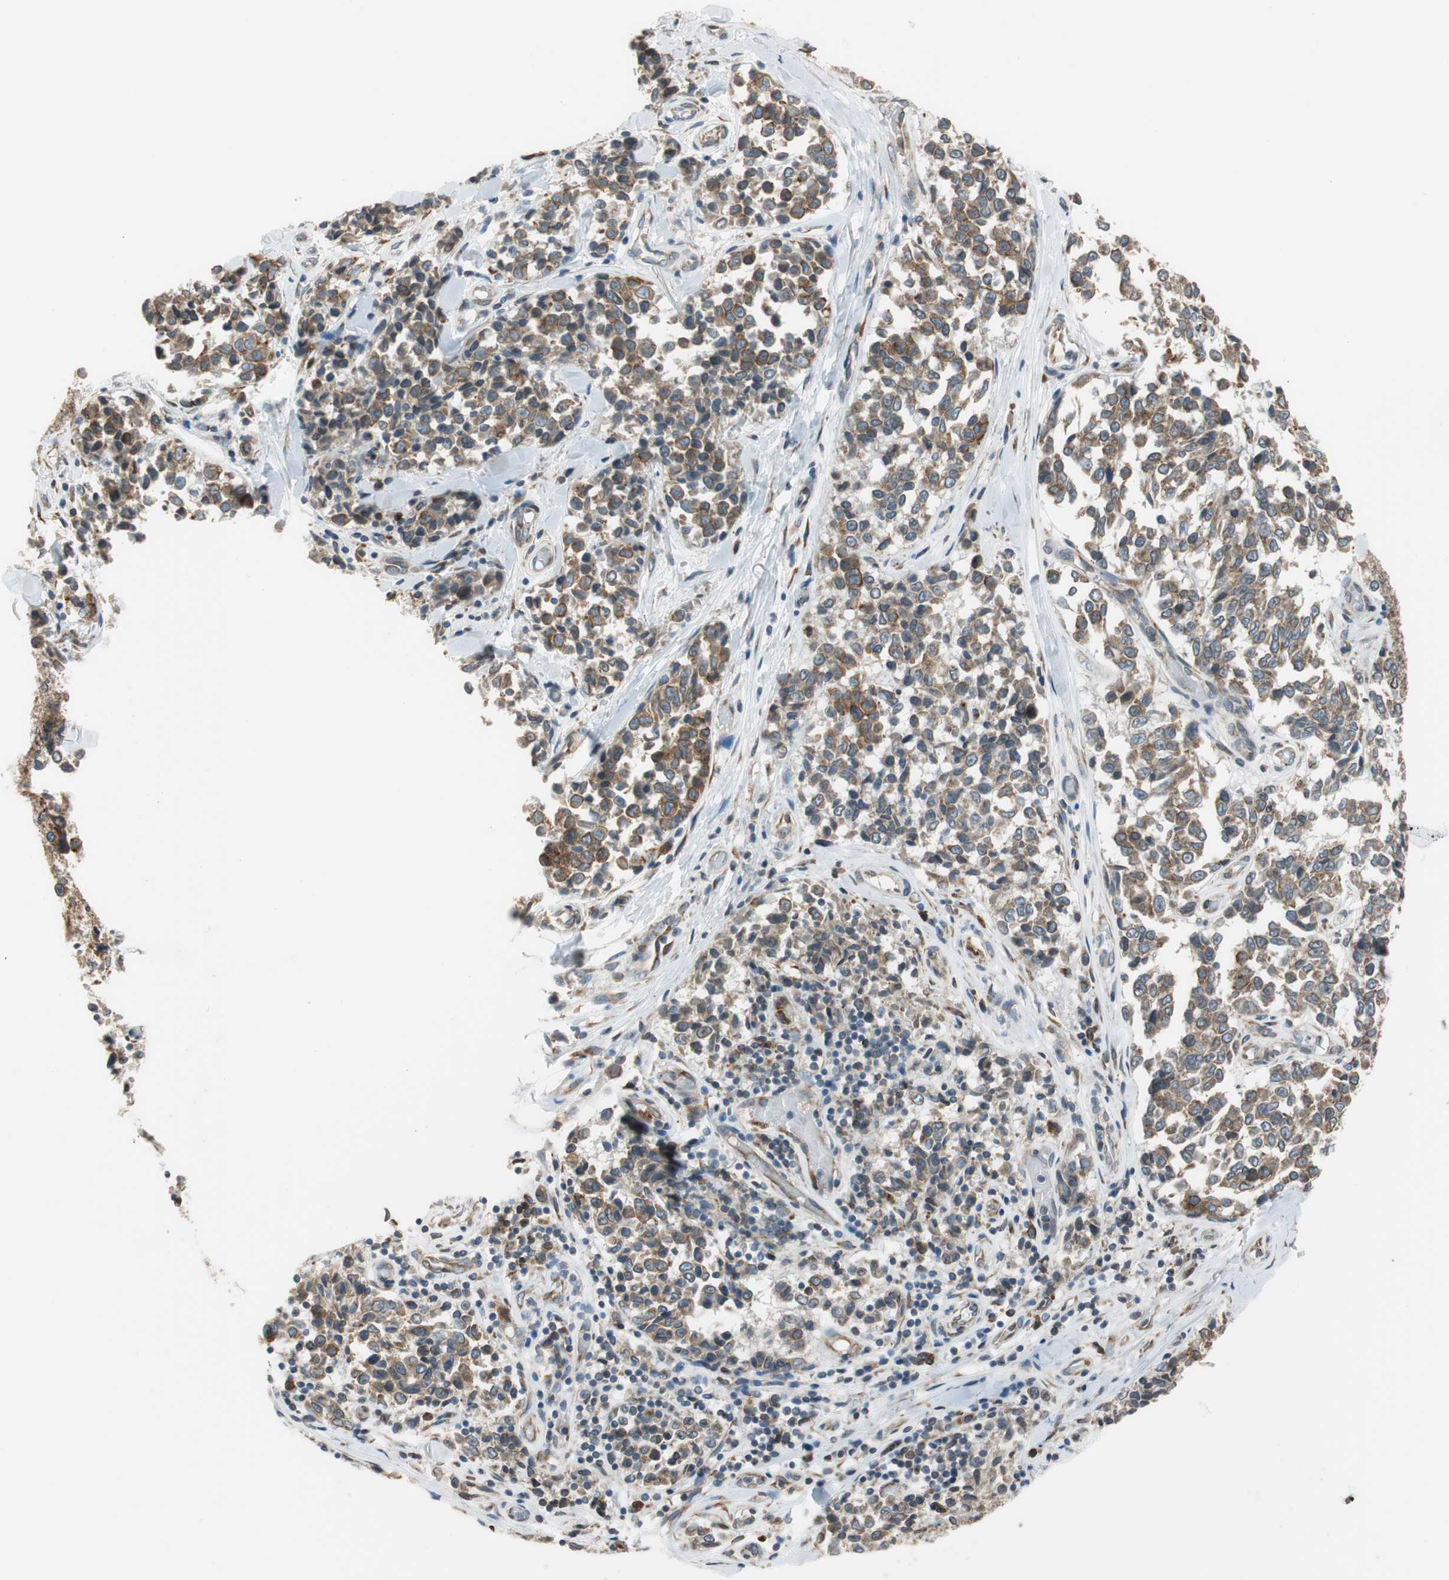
{"staining": {"intensity": "weak", "quantity": ">75%", "location": "cytoplasmic/membranous"}, "tissue": "melanoma", "cell_type": "Tumor cells", "image_type": "cancer", "snomed": [{"axis": "morphology", "description": "Malignant melanoma, NOS"}, {"axis": "topography", "description": "Skin"}], "caption": "A high-resolution photomicrograph shows IHC staining of malignant melanoma, which exhibits weak cytoplasmic/membranous positivity in approximately >75% of tumor cells. (Brightfield microscopy of DAB IHC at high magnification).", "gene": "RPN2", "patient": {"sex": "female", "age": 64}}